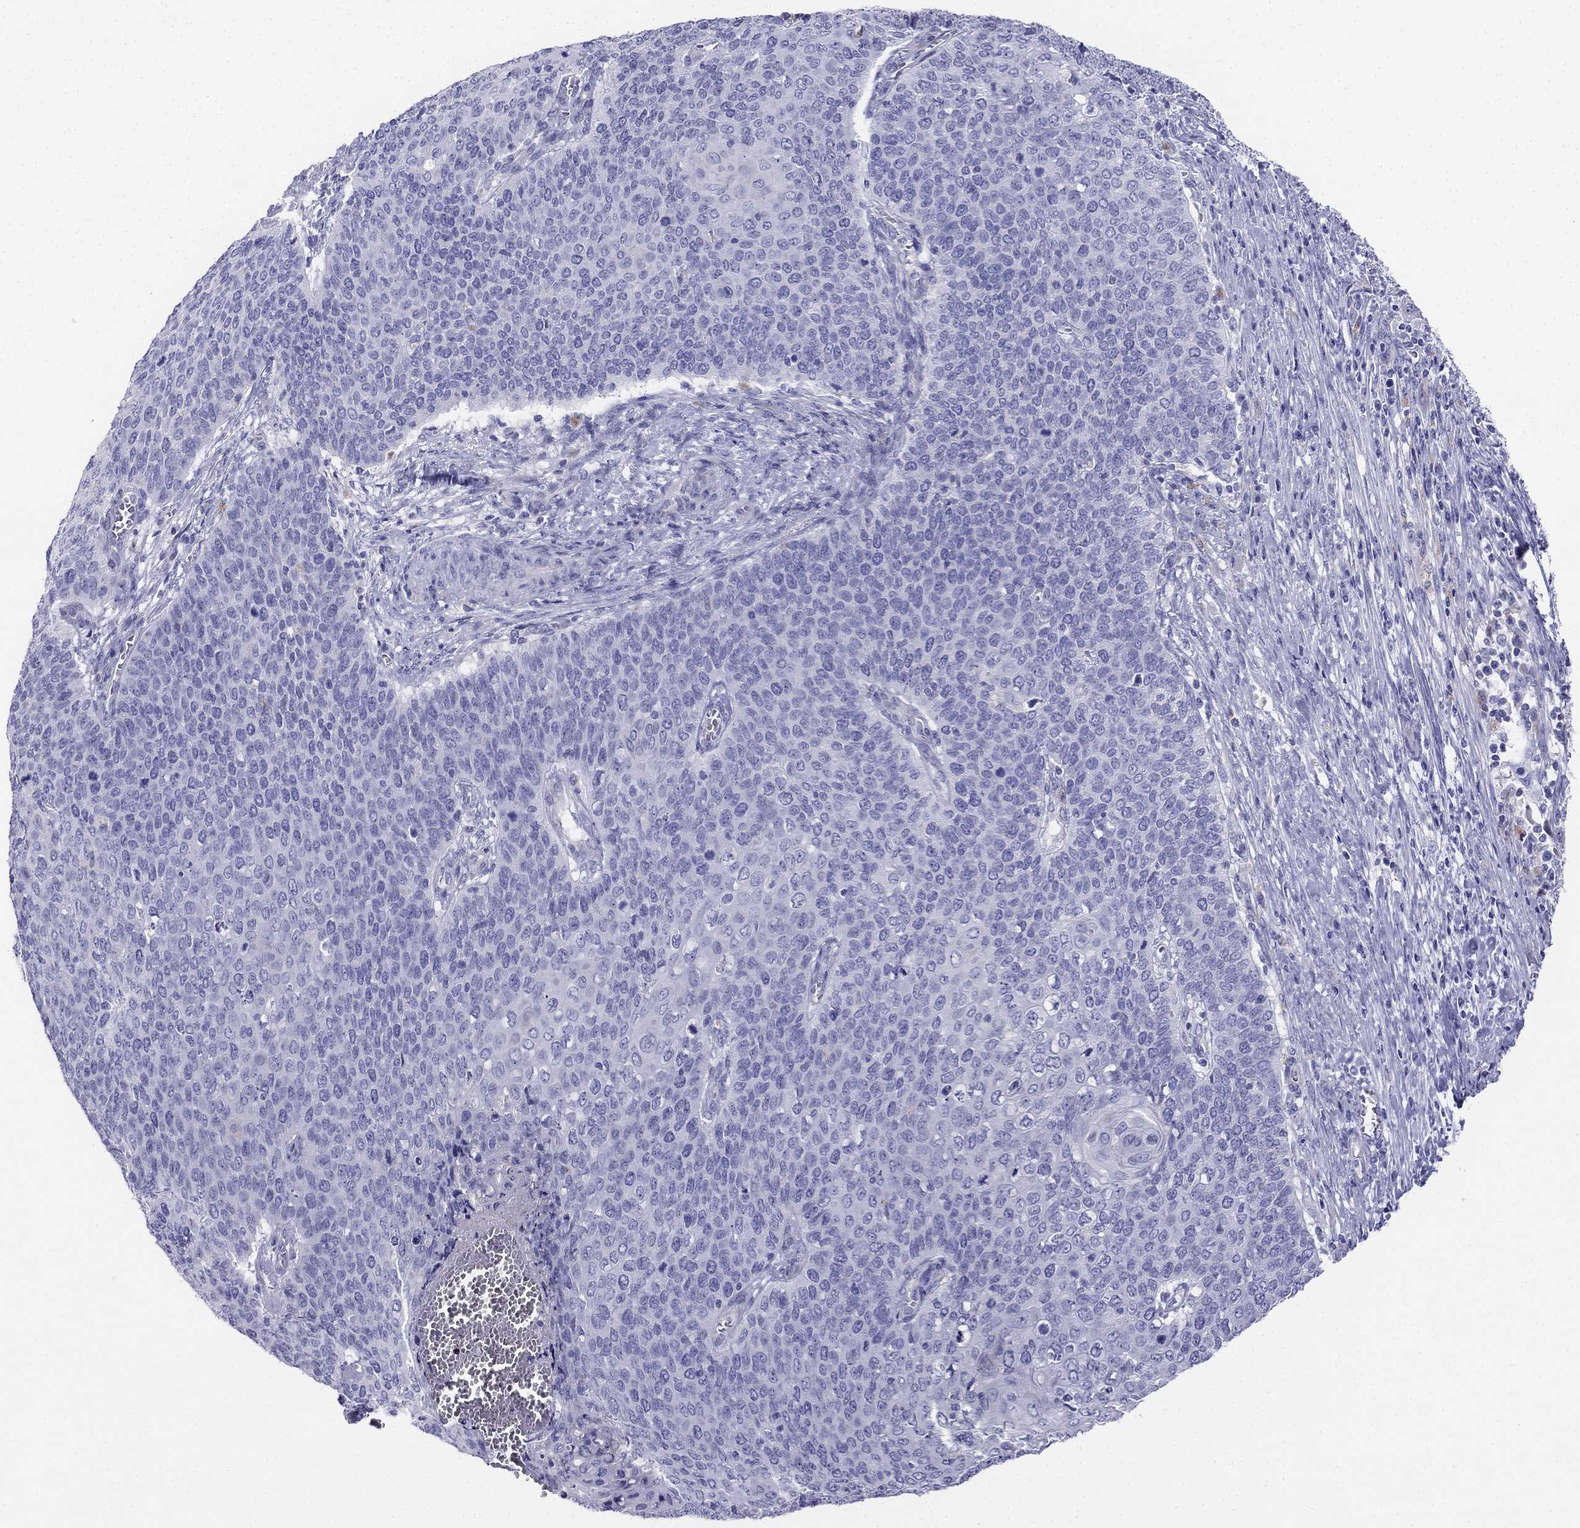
{"staining": {"intensity": "negative", "quantity": "none", "location": "none"}, "tissue": "cervical cancer", "cell_type": "Tumor cells", "image_type": "cancer", "snomed": [{"axis": "morphology", "description": "Squamous cell carcinoma, NOS"}, {"axis": "topography", "description": "Cervix"}], "caption": "This is a photomicrograph of immunohistochemistry (IHC) staining of cervical cancer, which shows no expression in tumor cells. (Stains: DAB immunohistochemistry (IHC) with hematoxylin counter stain, Microscopy: brightfield microscopy at high magnification).", "gene": "ALOXE3", "patient": {"sex": "female", "age": 39}}